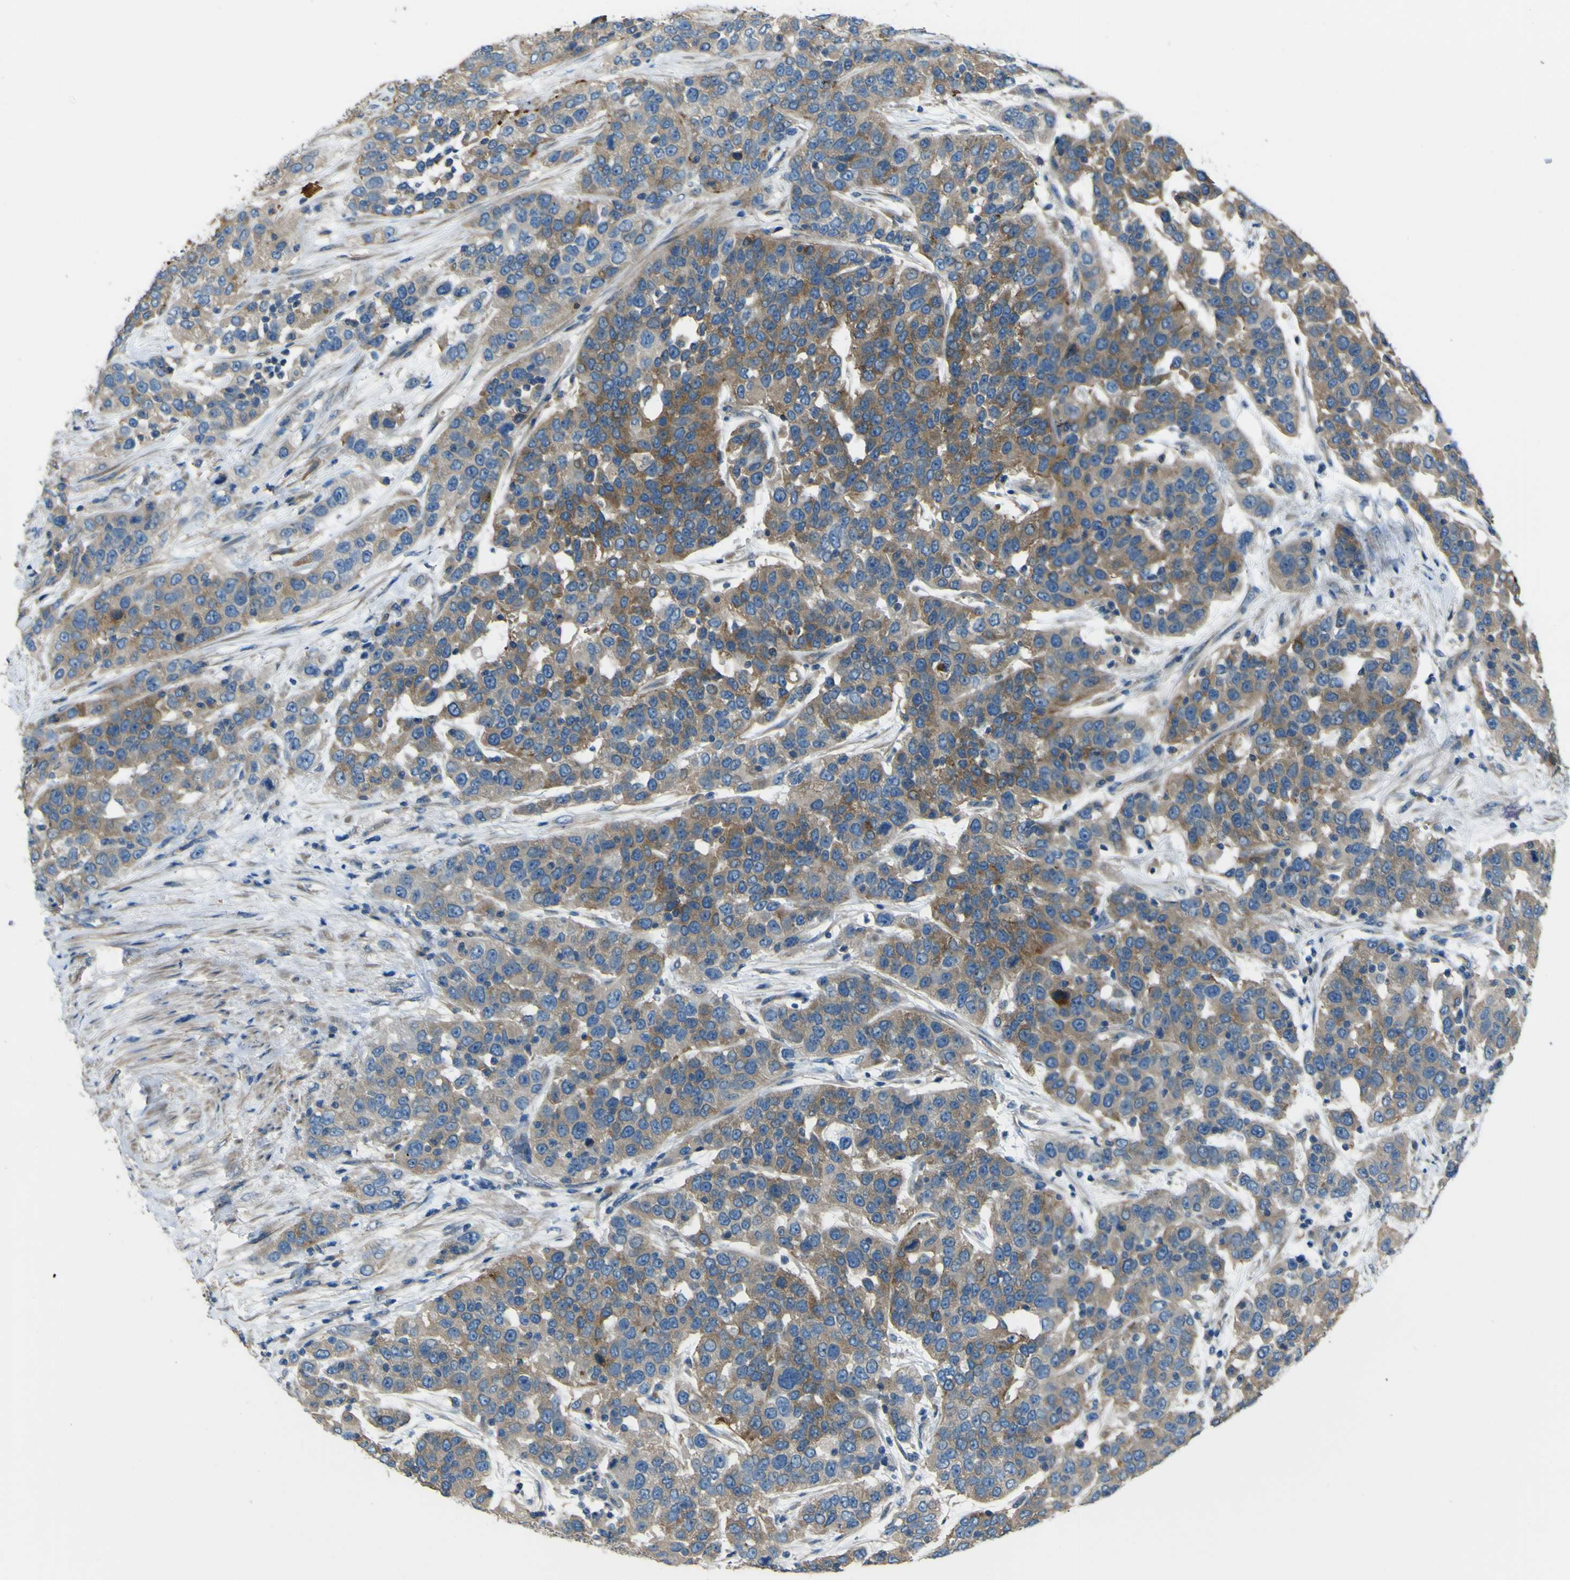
{"staining": {"intensity": "moderate", "quantity": "25%-75%", "location": "cytoplasmic/membranous"}, "tissue": "urothelial cancer", "cell_type": "Tumor cells", "image_type": "cancer", "snomed": [{"axis": "morphology", "description": "Urothelial carcinoma, High grade"}, {"axis": "topography", "description": "Urinary bladder"}], "caption": "Immunohistochemistry histopathology image of neoplastic tissue: human urothelial carcinoma (high-grade) stained using IHC displays medium levels of moderate protein expression localized specifically in the cytoplasmic/membranous of tumor cells, appearing as a cytoplasmic/membranous brown color.", "gene": "NAALADL2", "patient": {"sex": "female", "age": 80}}